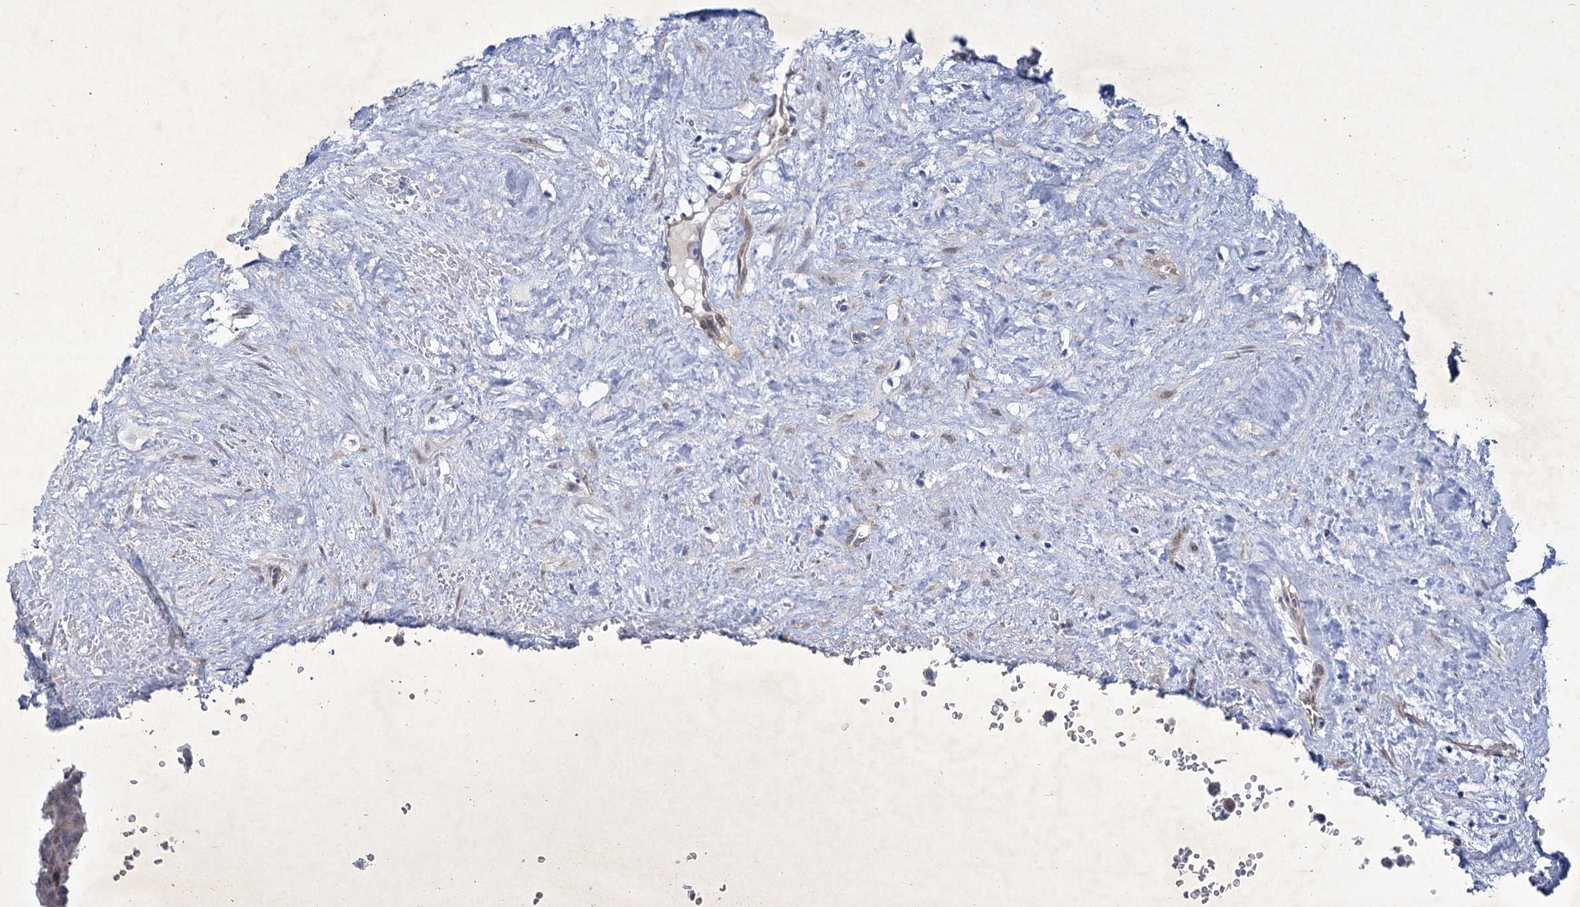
{"staining": {"intensity": "weak", "quantity": "25%-75%", "location": "nuclear"}, "tissue": "testis cancer", "cell_type": "Tumor cells", "image_type": "cancer", "snomed": [{"axis": "morphology", "description": "Seminoma, NOS"}, {"axis": "topography", "description": "Testis"}], "caption": "Testis cancer (seminoma) tissue reveals weak nuclear positivity in about 25%-75% of tumor cells, visualized by immunohistochemistry.", "gene": "MBLAC2", "patient": {"sex": "male", "age": 71}}